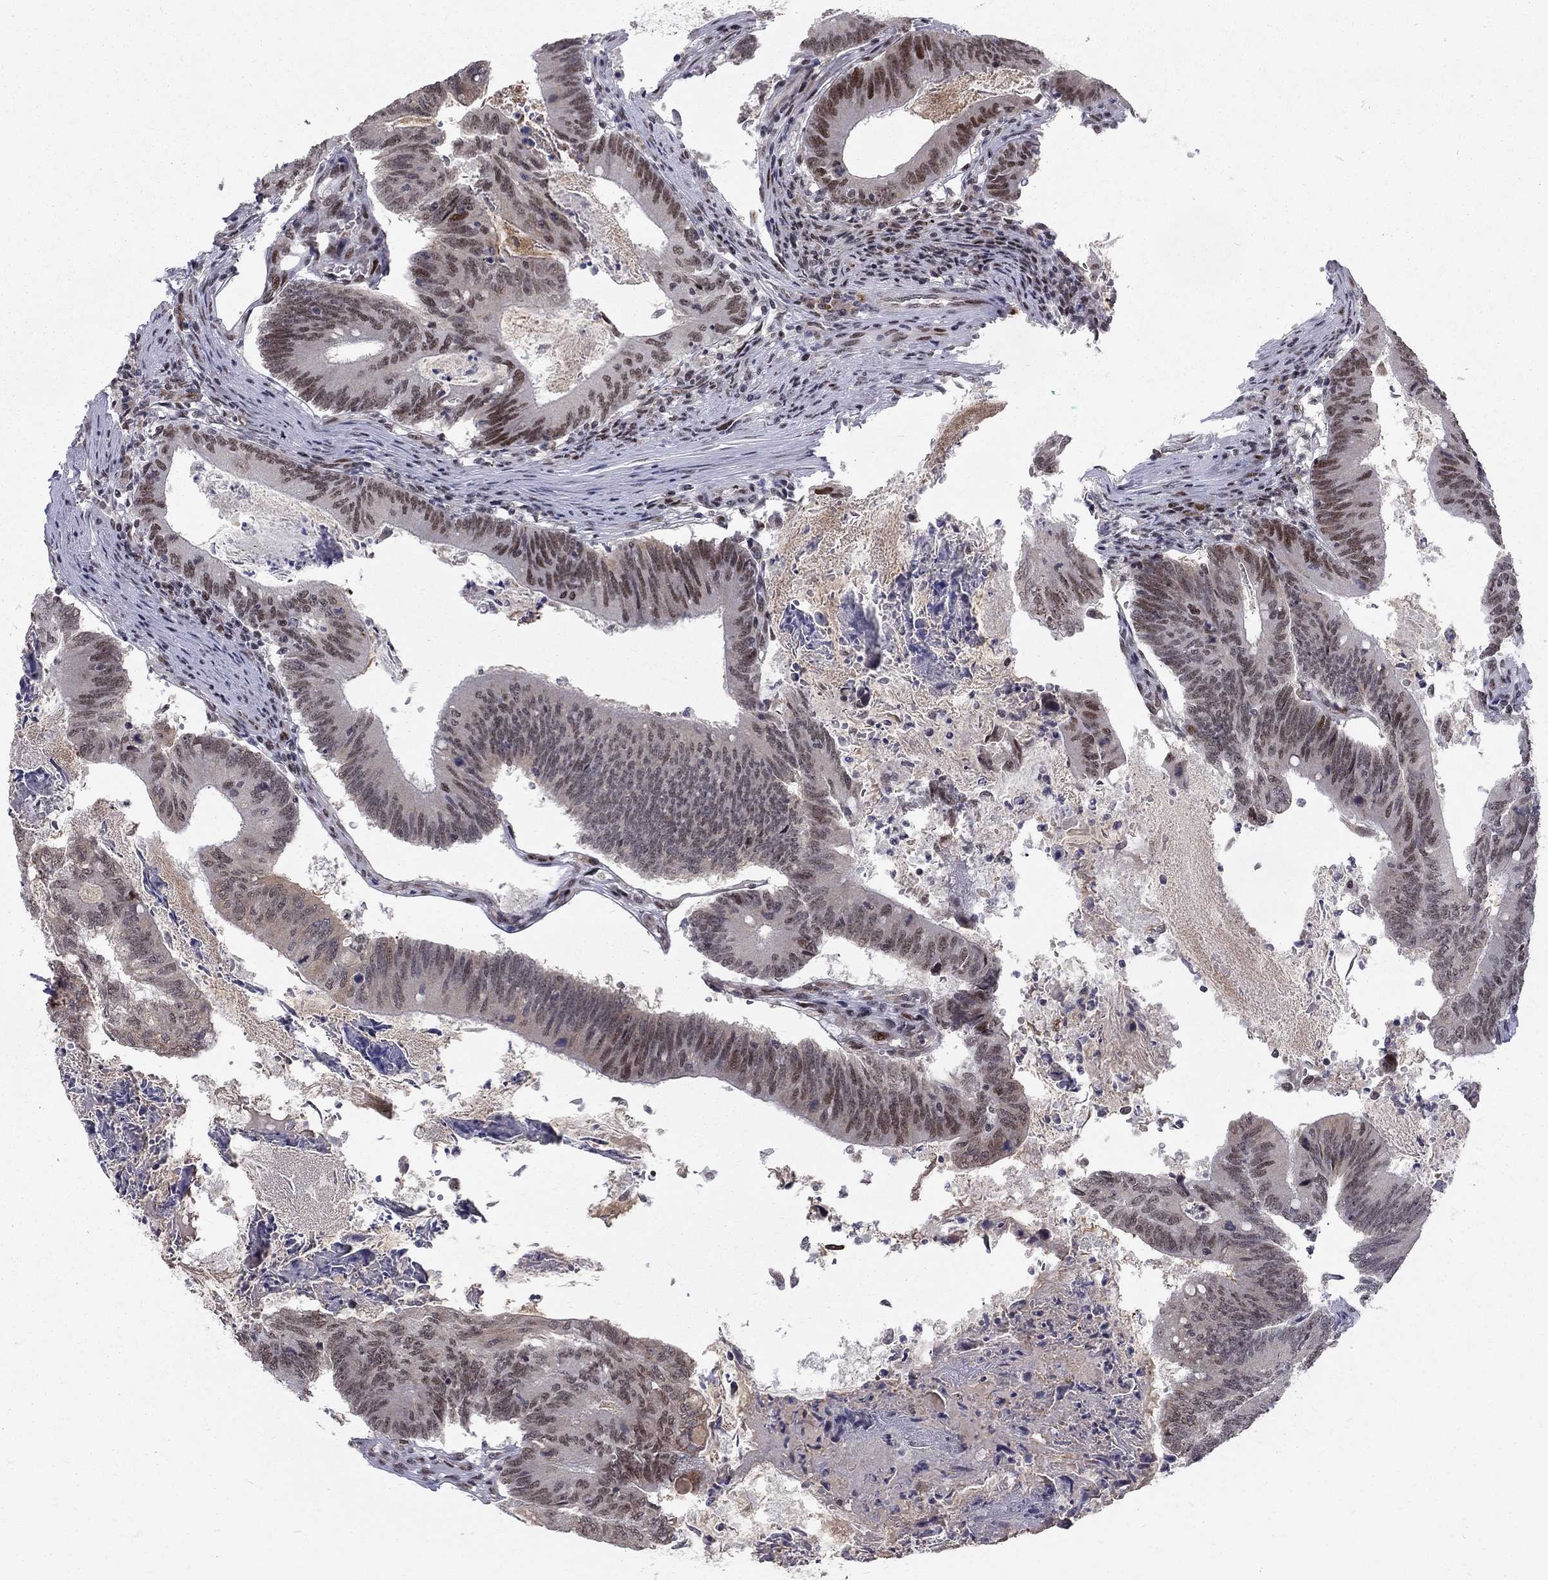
{"staining": {"intensity": "moderate", "quantity": "25%-75%", "location": "nuclear"}, "tissue": "colorectal cancer", "cell_type": "Tumor cells", "image_type": "cancer", "snomed": [{"axis": "morphology", "description": "Adenocarcinoma, NOS"}, {"axis": "topography", "description": "Colon"}], "caption": "This is a micrograph of immunohistochemistry staining of colorectal cancer (adenocarcinoma), which shows moderate staining in the nuclear of tumor cells.", "gene": "TCEAL1", "patient": {"sex": "female", "age": 70}}